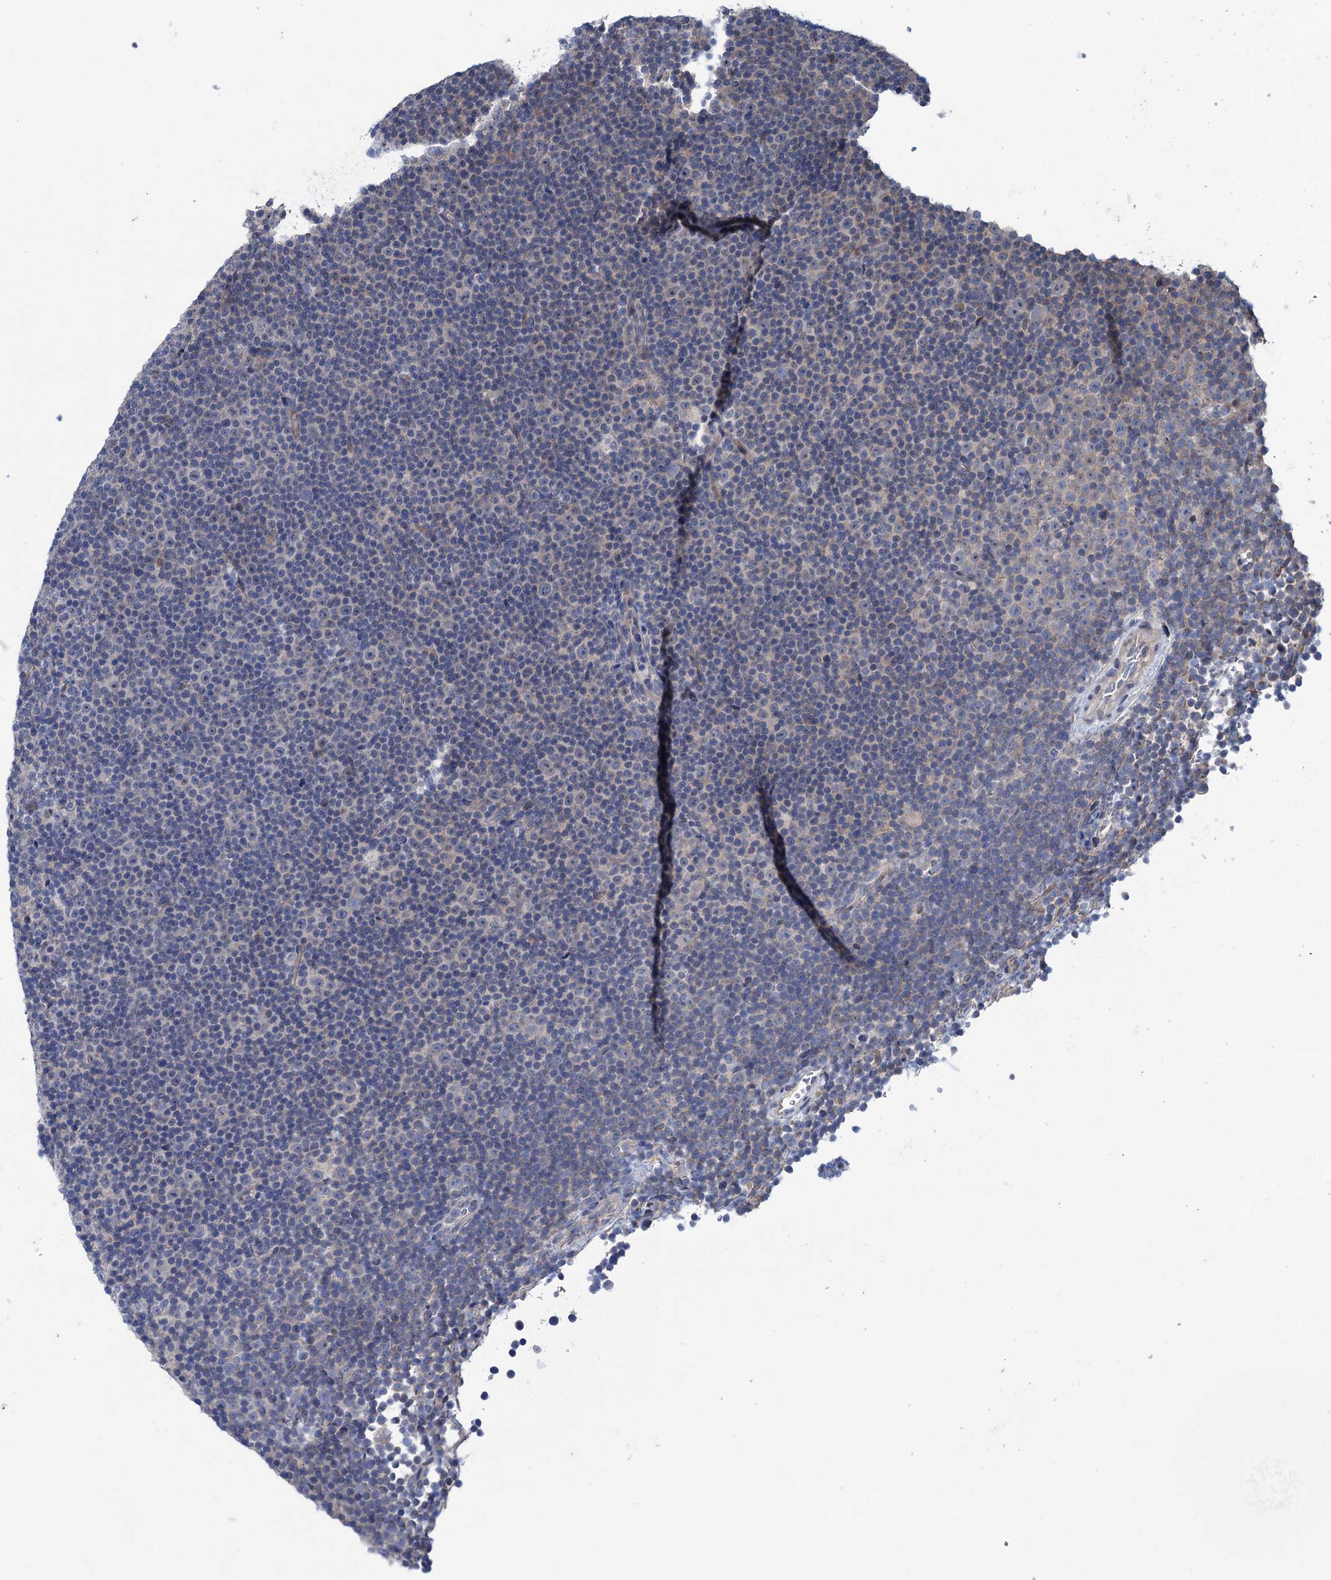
{"staining": {"intensity": "negative", "quantity": "none", "location": "none"}, "tissue": "lymphoma", "cell_type": "Tumor cells", "image_type": "cancer", "snomed": [{"axis": "morphology", "description": "Malignant lymphoma, non-Hodgkin's type, Low grade"}, {"axis": "topography", "description": "Lymph node"}], "caption": "Immunohistochemistry (IHC) image of malignant lymphoma, non-Hodgkin's type (low-grade) stained for a protein (brown), which displays no positivity in tumor cells.", "gene": "EYA4", "patient": {"sex": "female", "age": 67}}